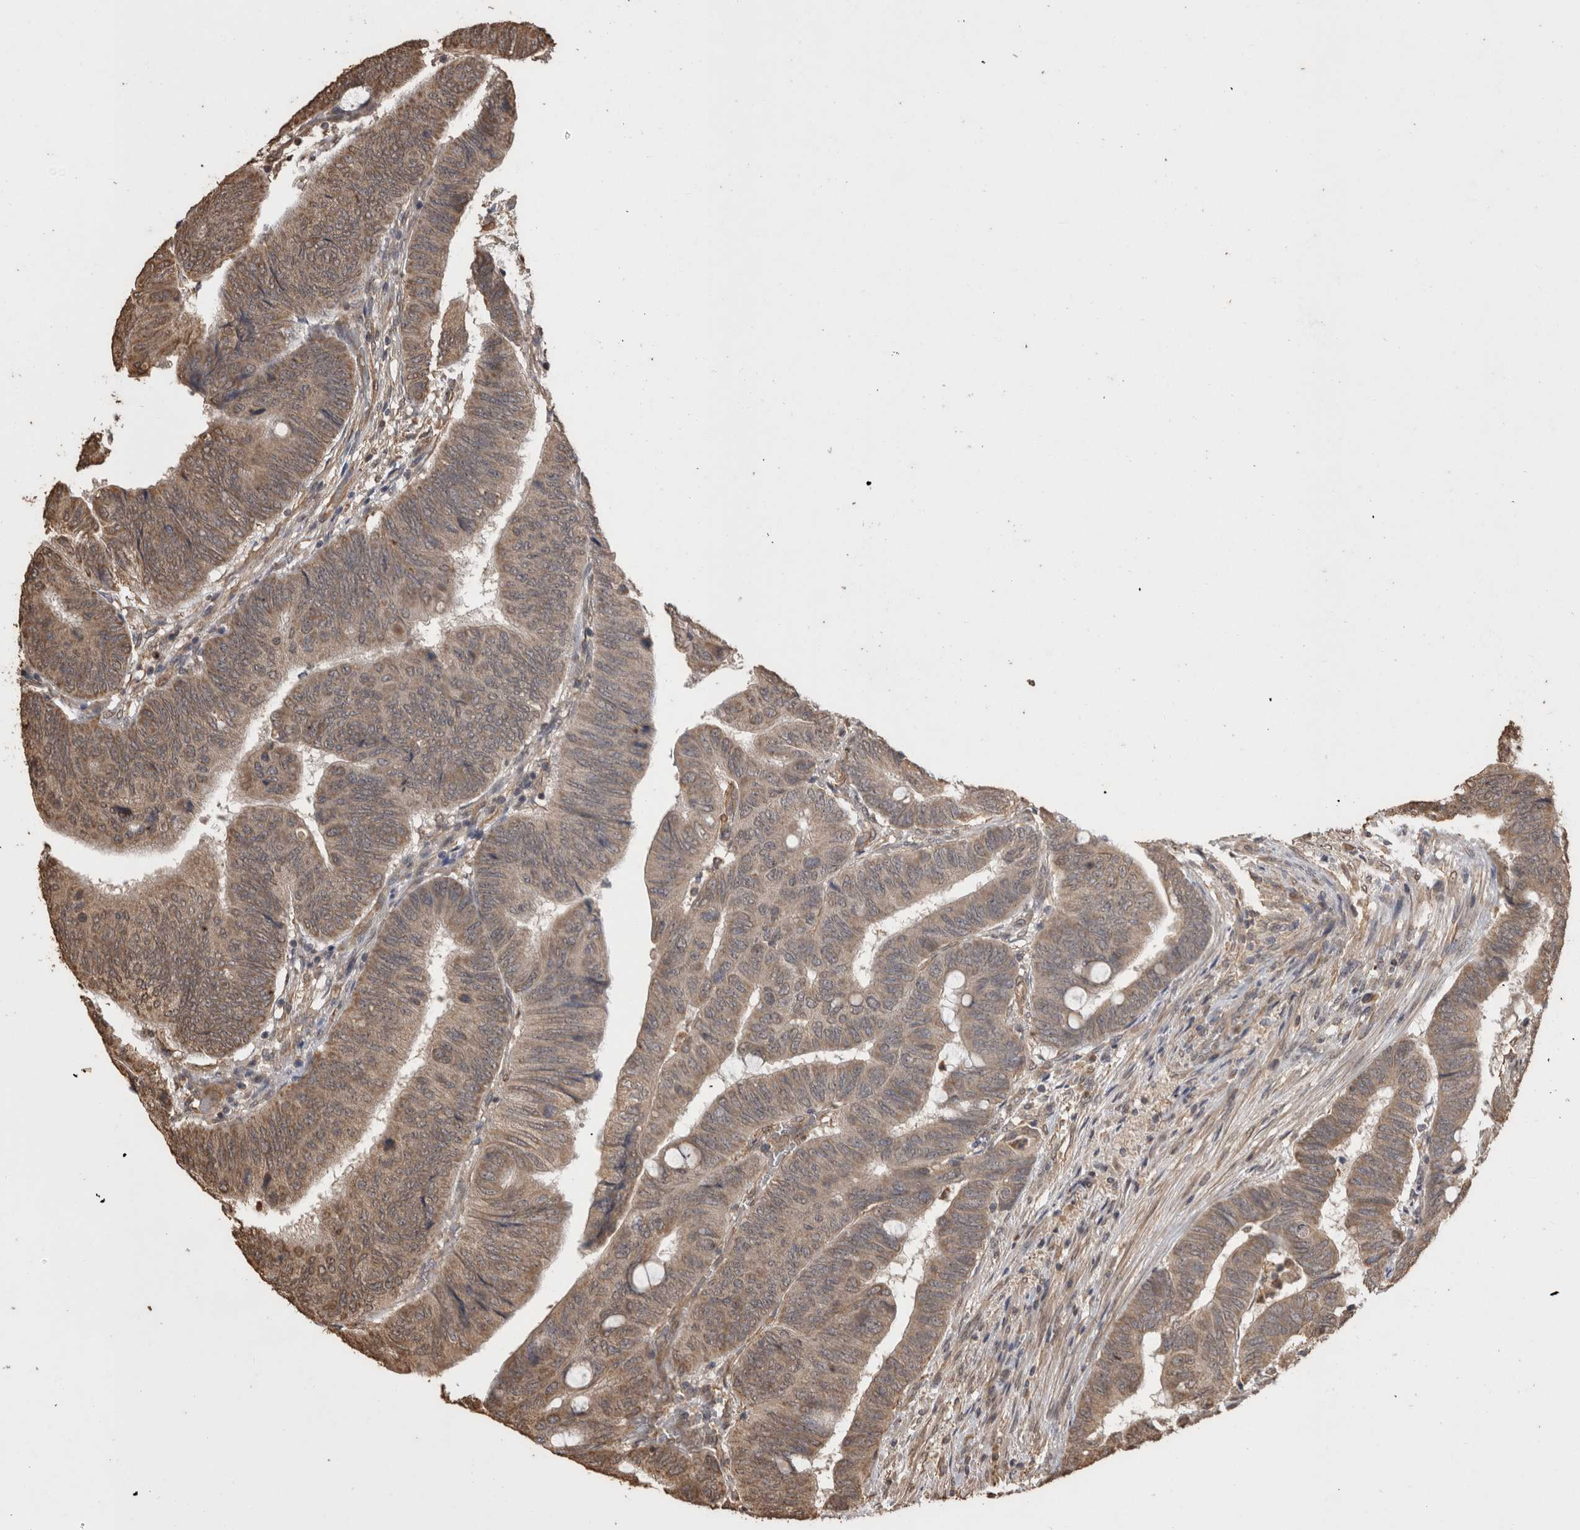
{"staining": {"intensity": "weak", "quantity": ">75%", "location": "cytoplasmic/membranous"}, "tissue": "colorectal cancer", "cell_type": "Tumor cells", "image_type": "cancer", "snomed": [{"axis": "morphology", "description": "Normal tissue, NOS"}, {"axis": "morphology", "description": "Adenocarcinoma, NOS"}, {"axis": "topography", "description": "Rectum"}, {"axis": "topography", "description": "Peripheral nerve tissue"}], "caption": "Adenocarcinoma (colorectal) was stained to show a protein in brown. There is low levels of weak cytoplasmic/membranous positivity in about >75% of tumor cells.", "gene": "SOCS5", "patient": {"sex": "male", "age": 92}}